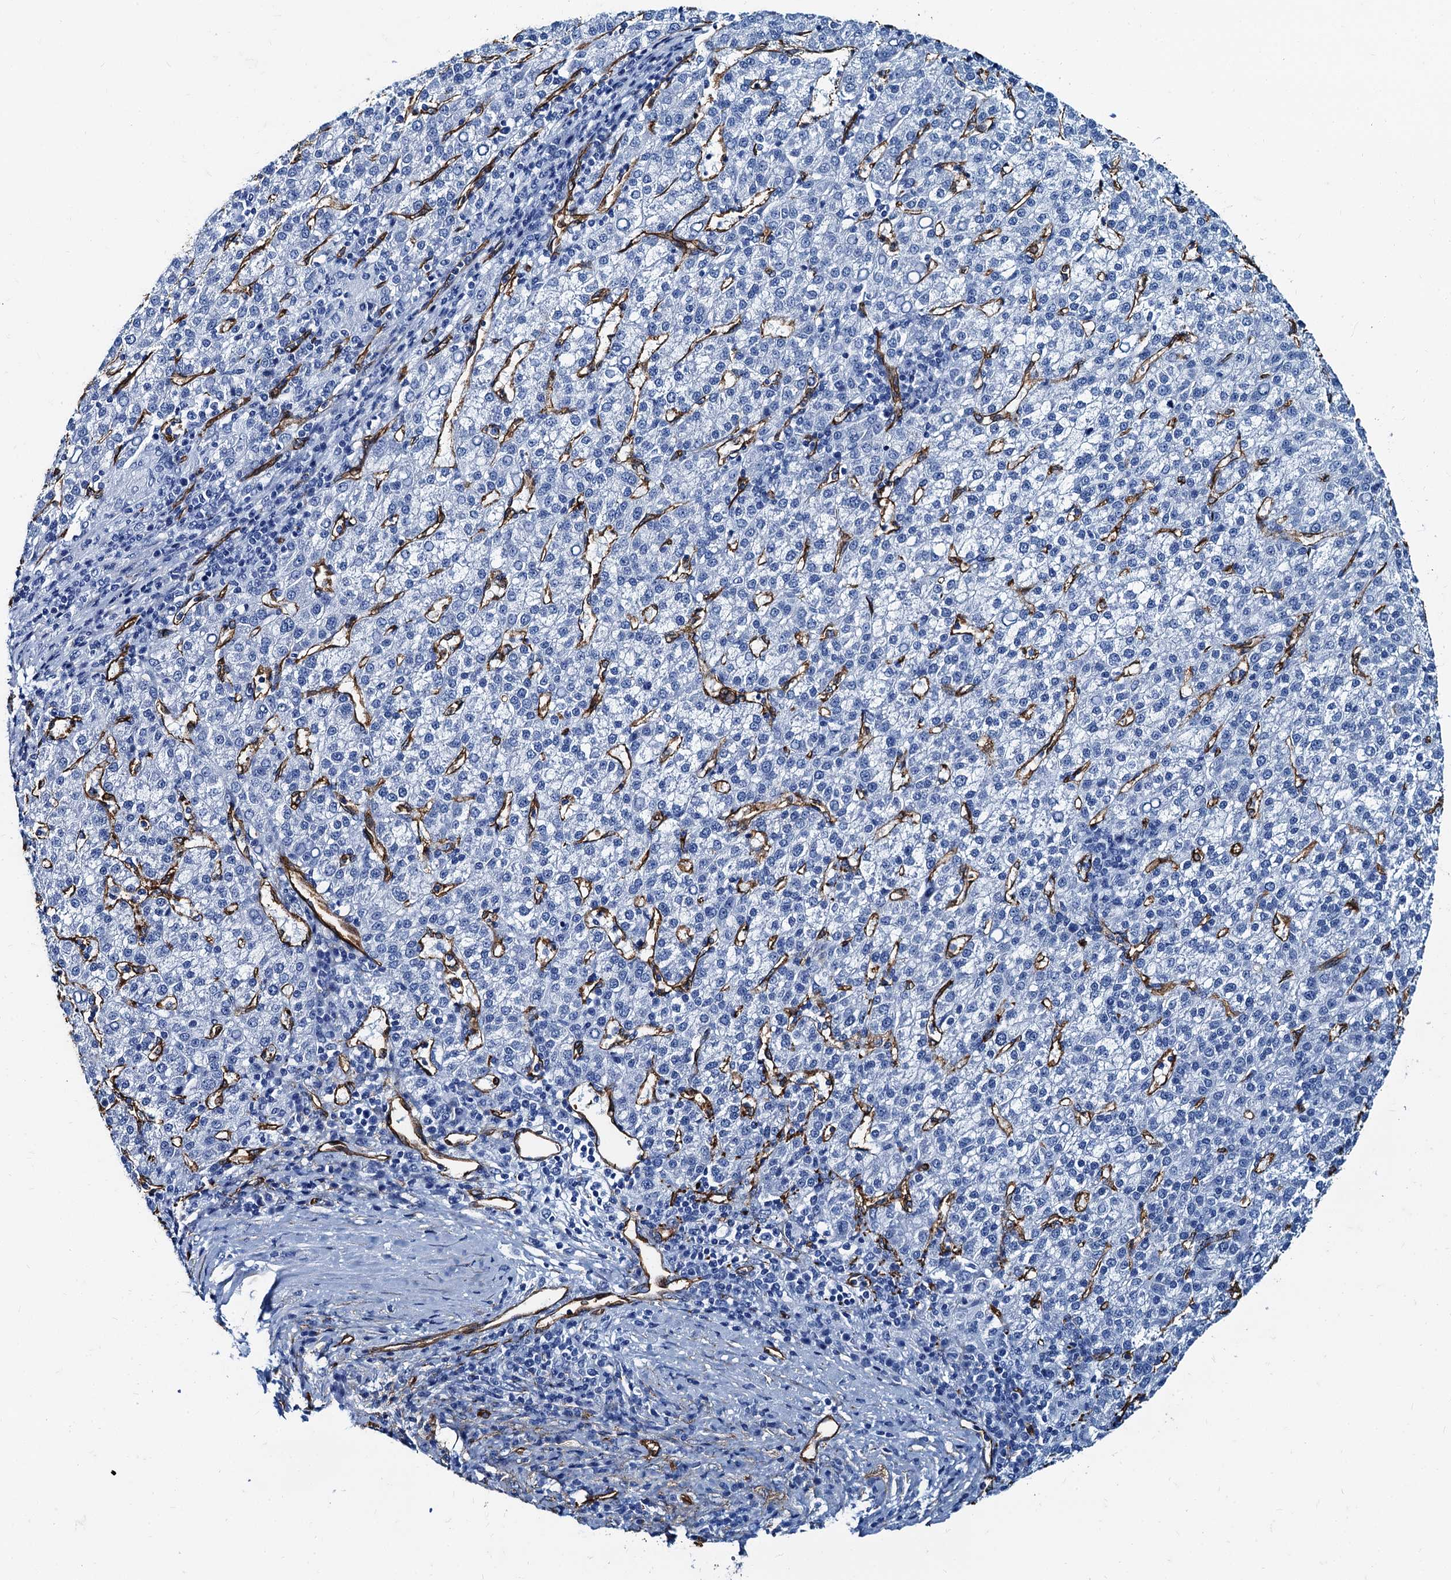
{"staining": {"intensity": "negative", "quantity": "none", "location": "none"}, "tissue": "liver cancer", "cell_type": "Tumor cells", "image_type": "cancer", "snomed": [{"axis": "morphology", "description": "Carcinoma, Hepatocellular, NOS"}, {"axis": "topography", "description": "Liver"}], "caption": "A high-resolution image shows immunohistochemistry (IHC) staining of liver cancer (hepatocellular carcinoma), which displays no significant positivity in tumor cells. Nuclei are stained in blue.", "gene": "CAVIN2", "patient": {"sex": "female", "age": 58}}